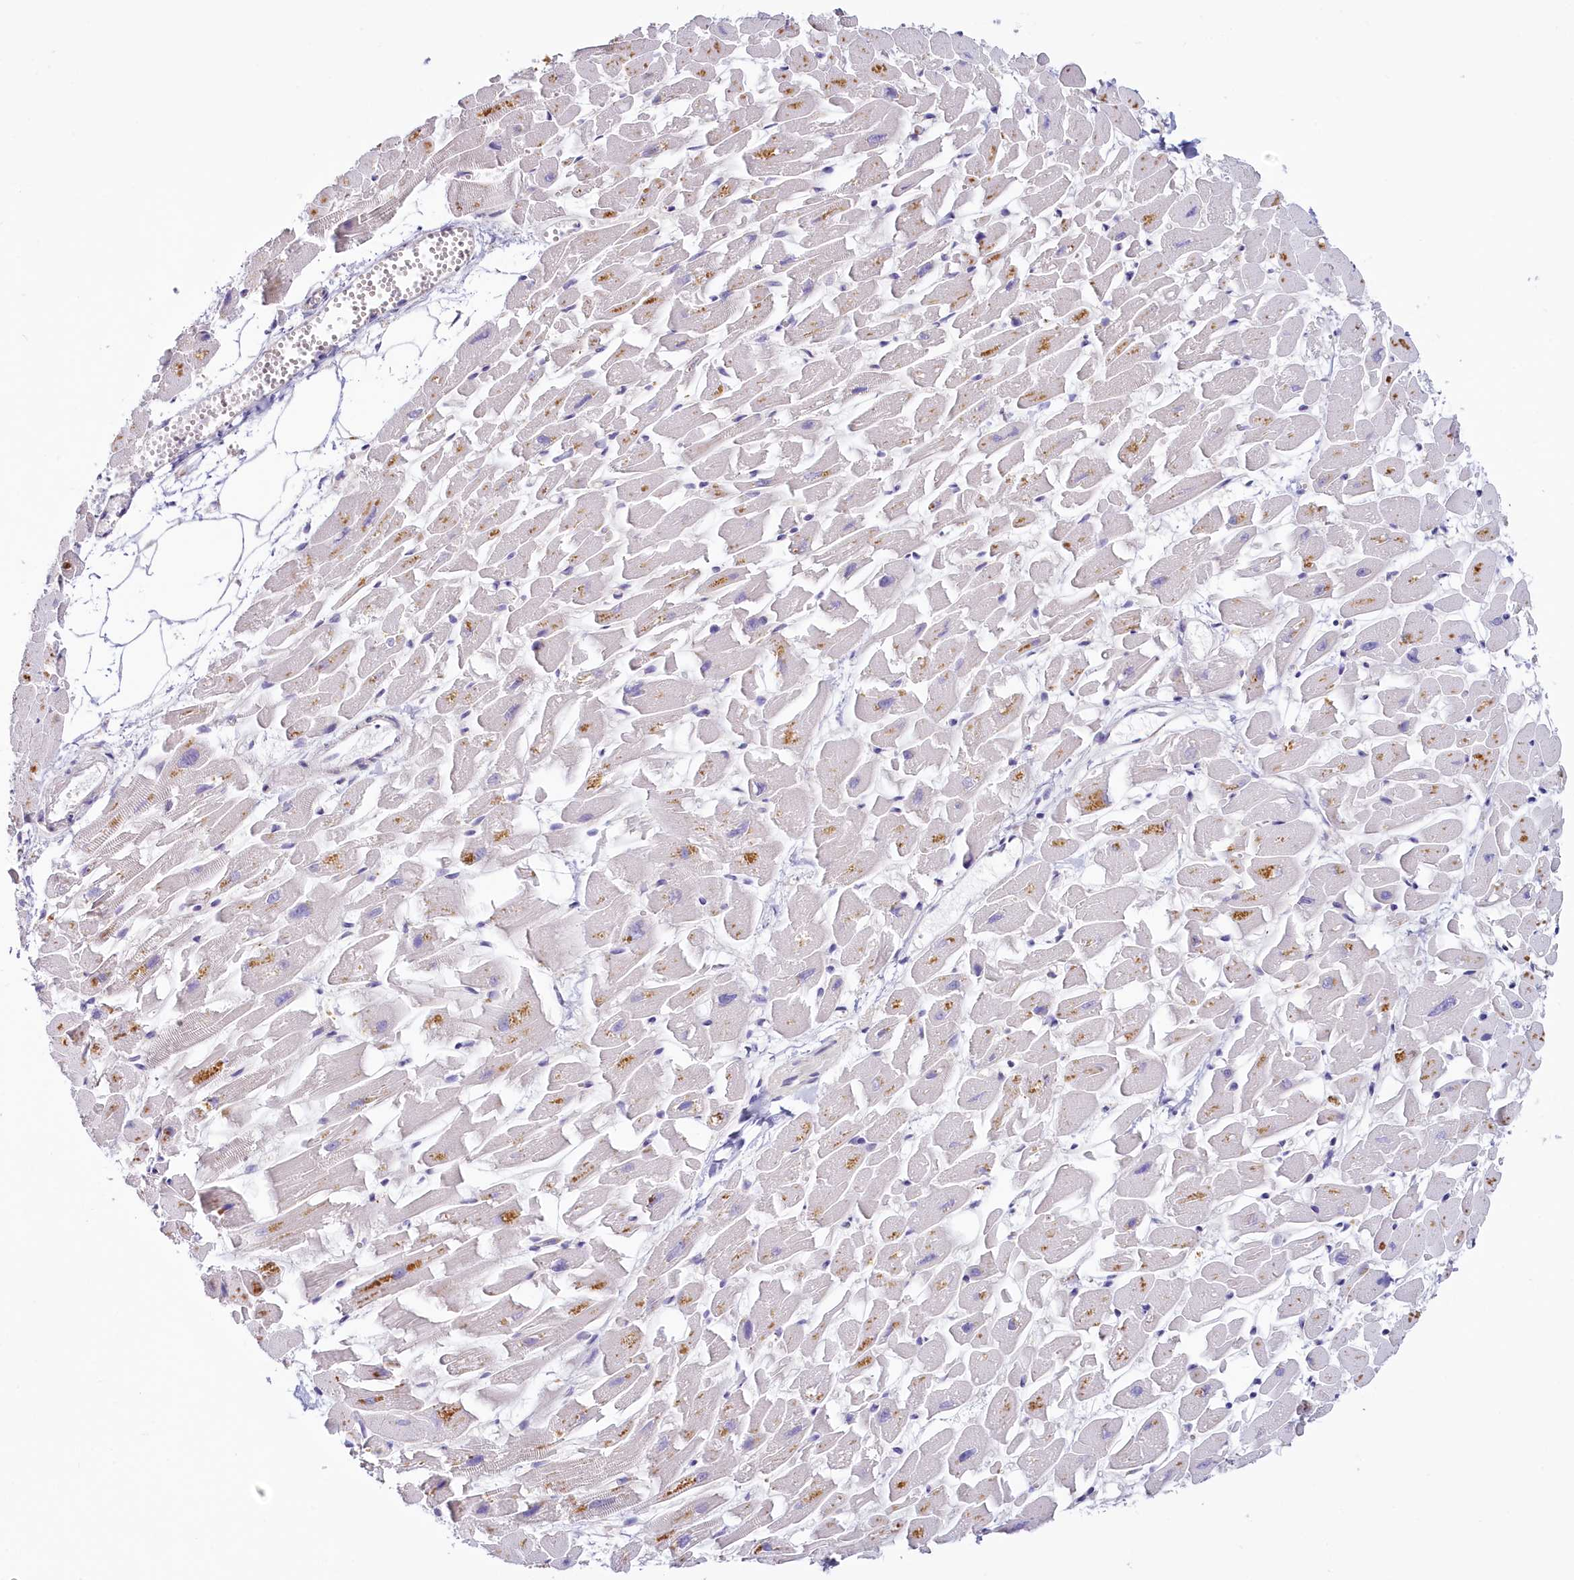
{"staining": {"intensity": "negative", "quantity": "none", "location": "none"}, "tissue": "heart muscle", "cell_type": "Cardiomyocytes", "image_type": "normal", "snomed": [{"axis": "morphology", "description": "Normal tissue, NOS"}, {"axis": "topography", "description": "Heart"}], "caption": "This image is of unremarkable heart muscle stained with immunohistochemistry (IHC) to label a protein in brown with the nuclei are counter-stained blue. There is no expression in cardiomyocytes.", "gene": "PDE6D", "patient": {"sex": "female", "age": 64}}